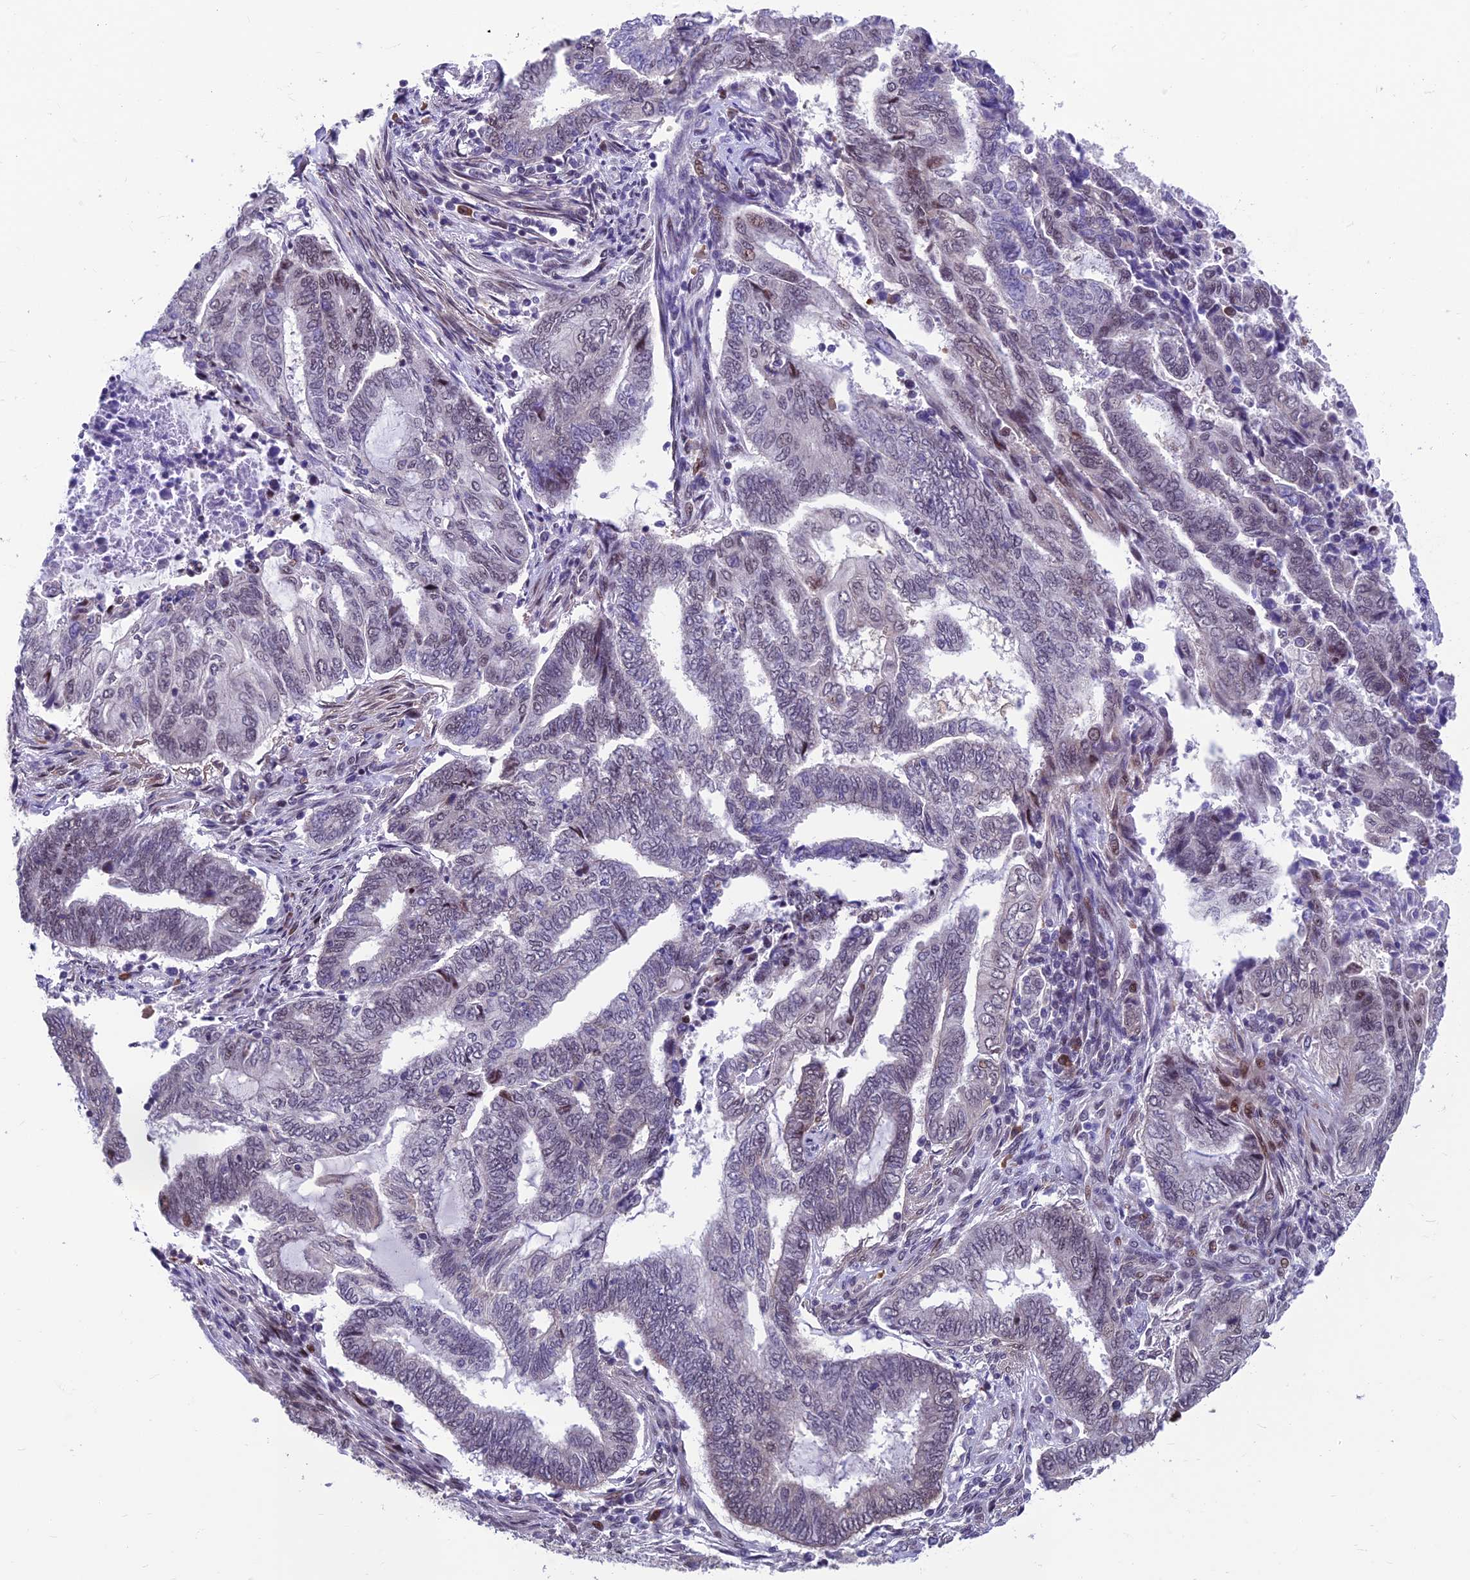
{"staining": {"intensity": "negative", "quantity": "none", "location": "none"}, "tissue": "endometrial cancer", "cell_type": "Tumor cells", "image_type": "cancer", "snomed": [{"axis": "morphology", "description": "Adenocarcinoma, NOS"}, {"axis": "topography", "description": "Uterus"}, {"axis": "topography", "description": "Endometrium"}], "caption": "The histopathology image shows no staining of tumor cells in endometrial adenocarcinoma.", "gene": "KIAA1191", "patient": {"sex": "female", "age": 70}}